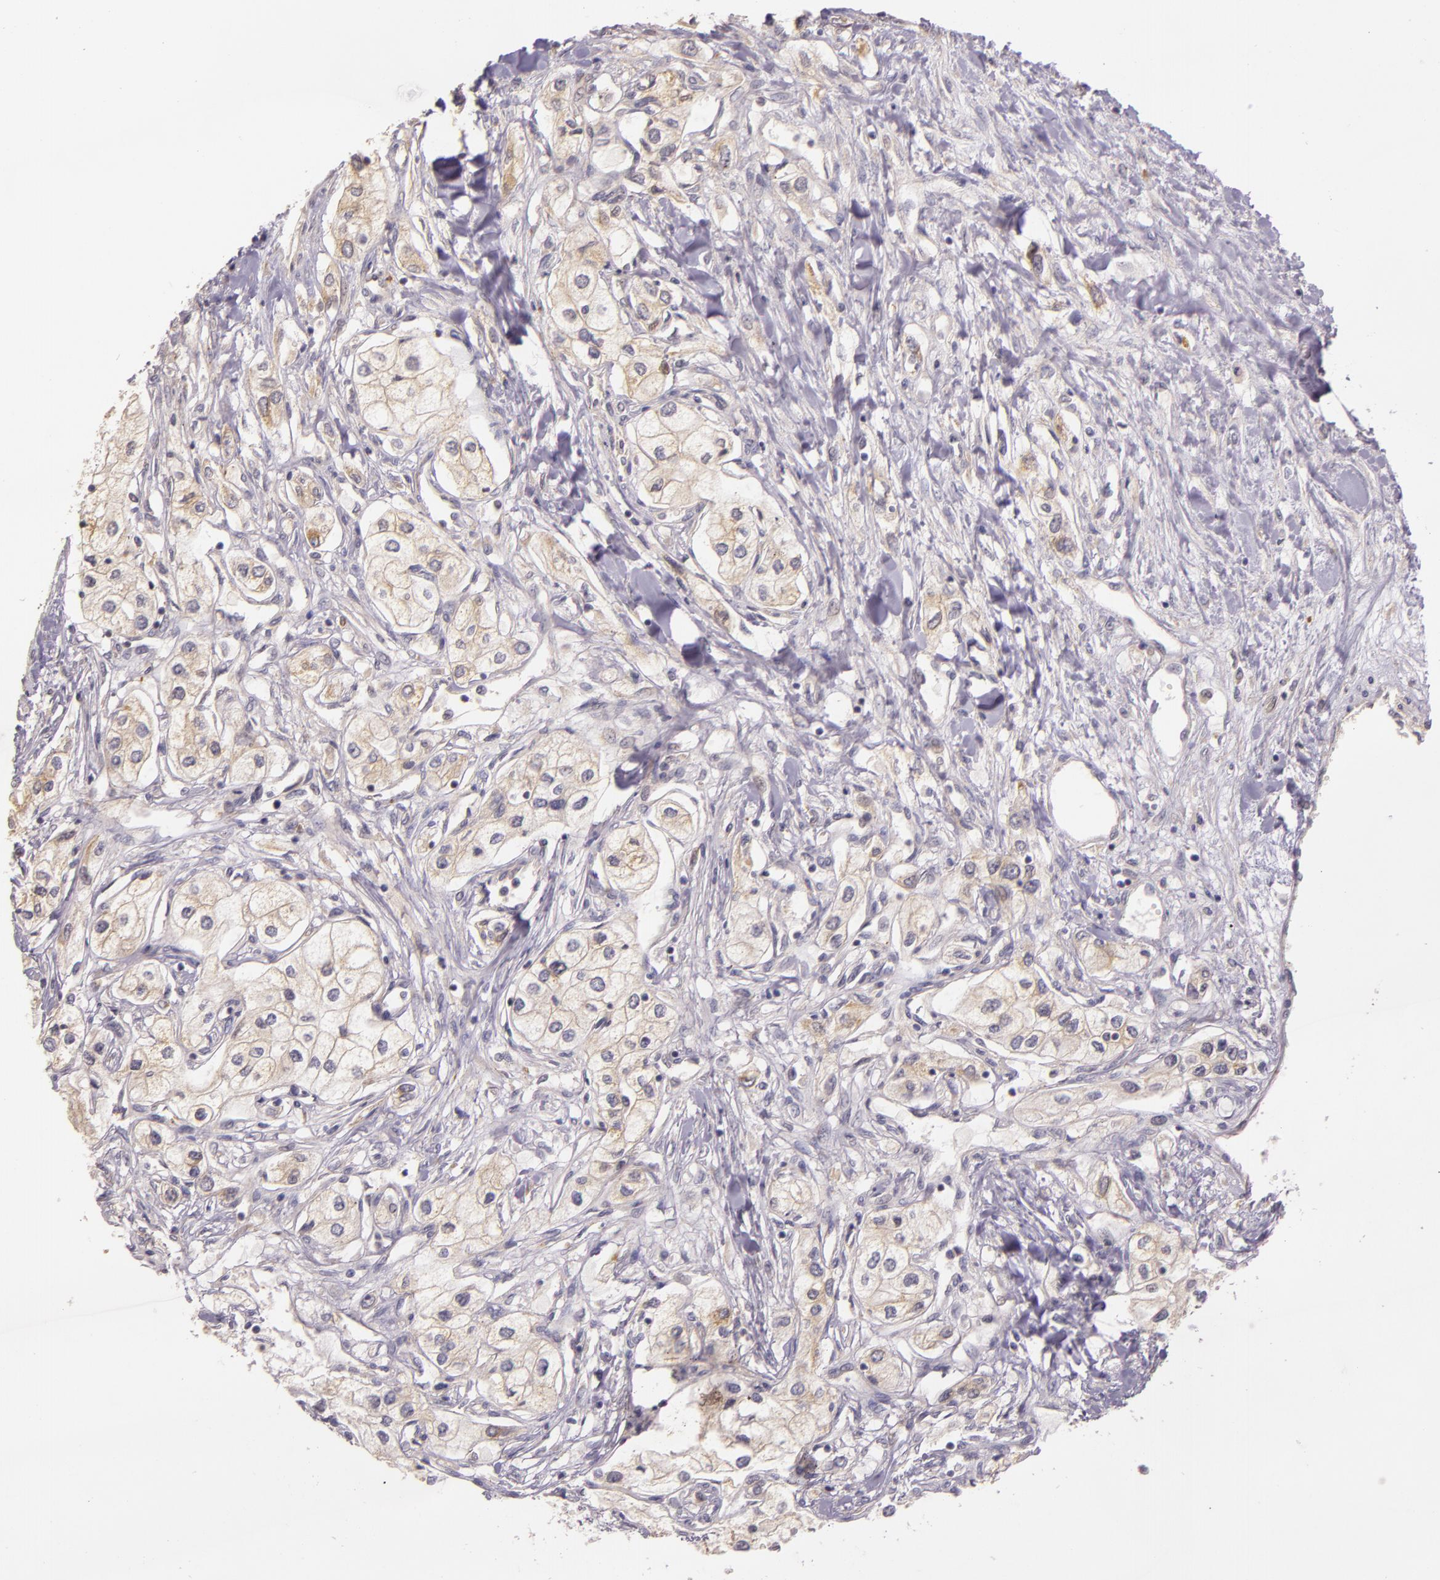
{"staining": {"intensity": "weak", "quantity": "<25%", "location": "cytoplasmic/membranous"}, "tissue": "renal cancer", "cell_type": "Tumor cells", "image_type": "cancer", "snomed": [{"axis": "morphology", "description": "Adenocarcinoma, NOS"}, {"axis": "topography", "description": "Kidney"}], "caption": "This is a micrograph of IHC staining of renal cancer (adenocarcinoma), which shows no positivity in tumor cells.", "gene": "ARMH4", "patient": {"sex": "male", "age": 57}}